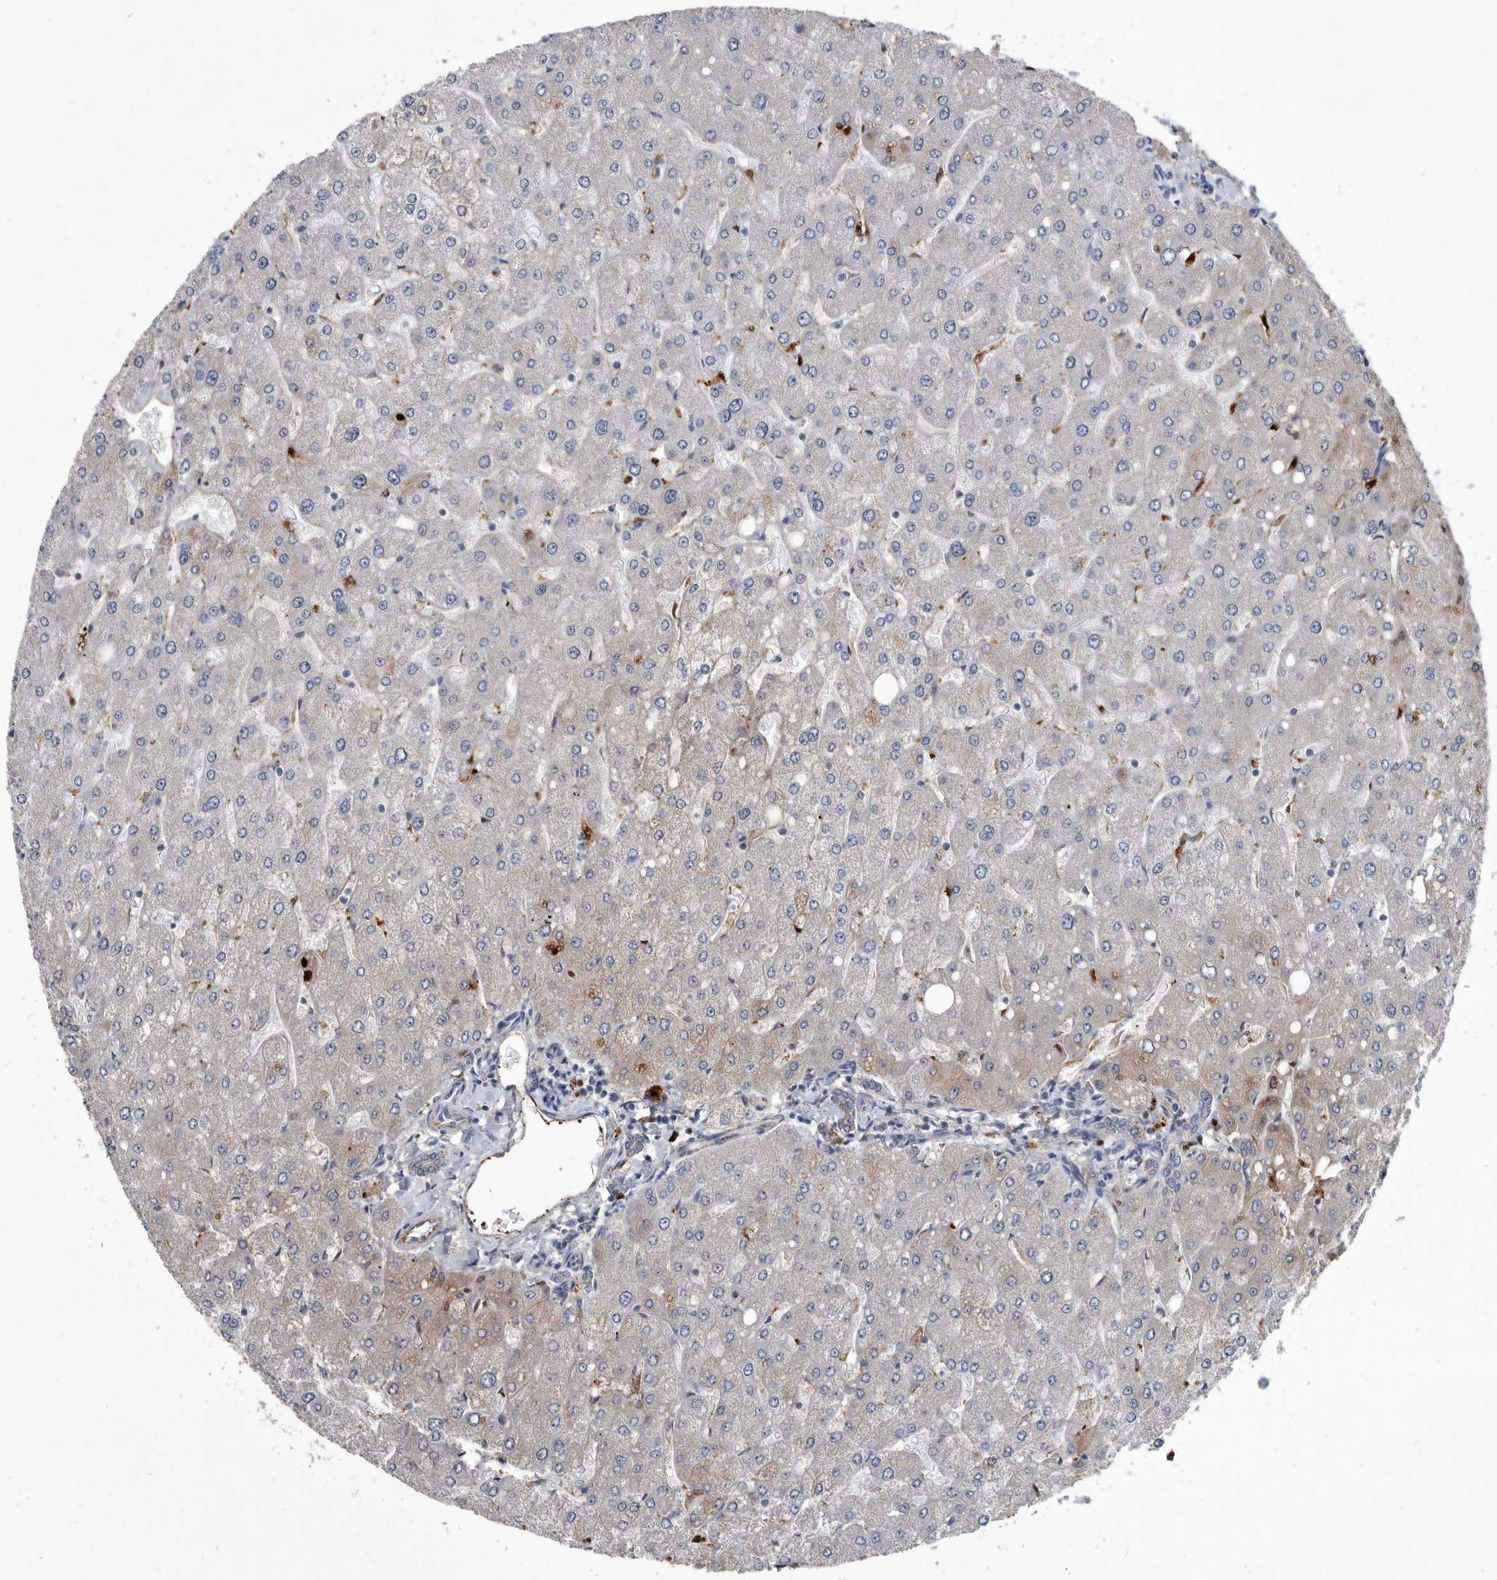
{"staining": {"intensity": "negative", "quantity": "none", "location": "none"}, "tissue": "liver", "cell_type": "Cholangiocytes", "image_type": "normal", "snomed": [{"axis": "morphology", "description": "Normal tissue, NOS"}, {"axis": "topography", "description": "Liver"}], "caption": "The immunohistochemistry (IHC) image has no significant expression in cholangiocytes of liver.", "gene": "PI15", "patient": {"sex": "male", "age": 55}}